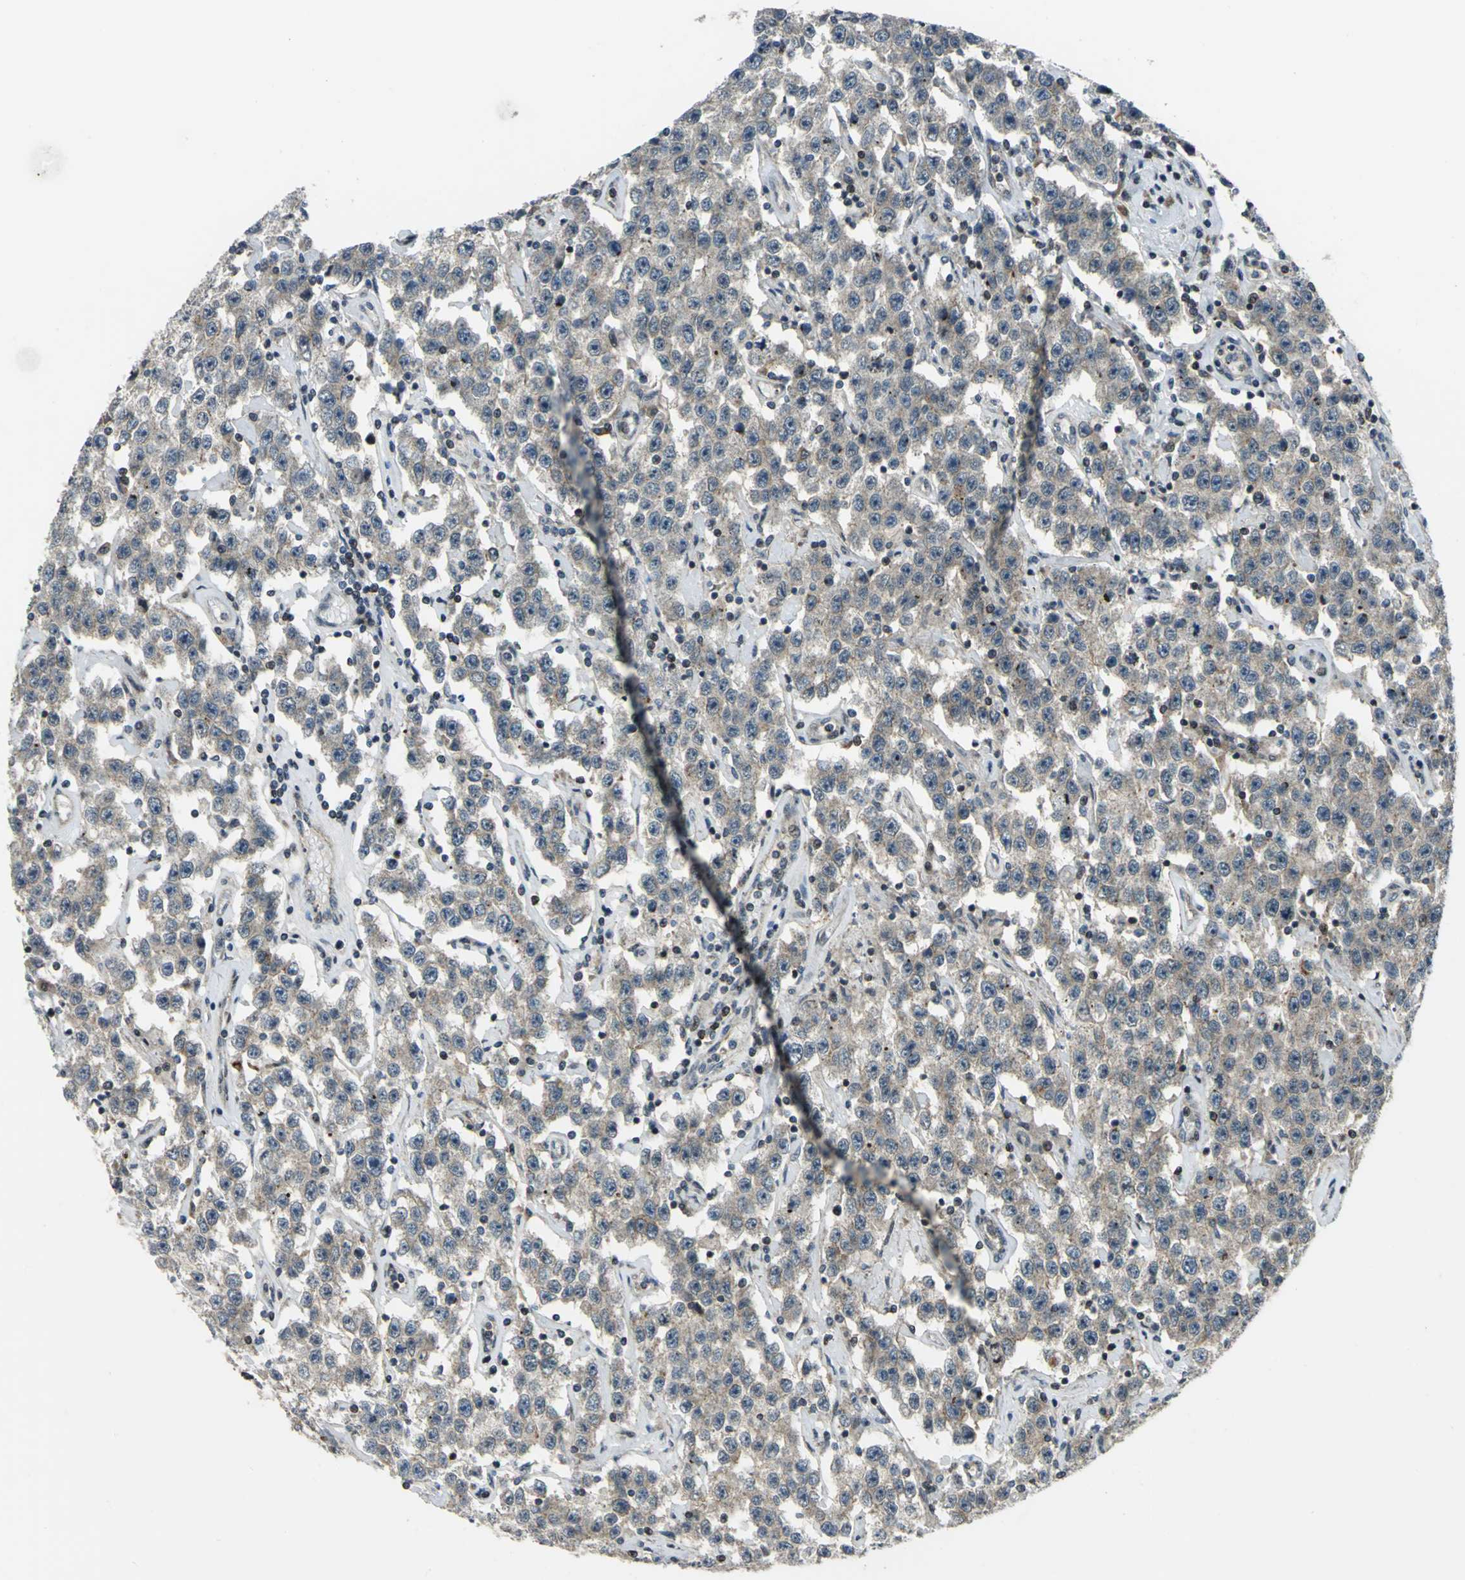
{"staining": {"intensity": "moderate", "quantity": ">75%", "location": "cytoplasmic/membranous"}, "tissue": "testis cancer", "cell_type": "Tumor cells", "image_type": "cancer", "snomed": [{"axis": "morphology", "description": "Seminoma, NOS"}, {"axis": "topography", "description": "Testis"}], "caption": "Immunohistochemistry (IHC) of testis cancer exhibits medium levels of moderate cytoplasmic/membranous staining in about >75% of tumor cells. The staining is performed using DAB (3,3'-diaminobenzidine) brown chromogen to label protein expression. The nuclei are counter-stained blue using hematoxylin.", "gene": "ATP6V1A", "patient": {"sex": "male", "age": 52}}